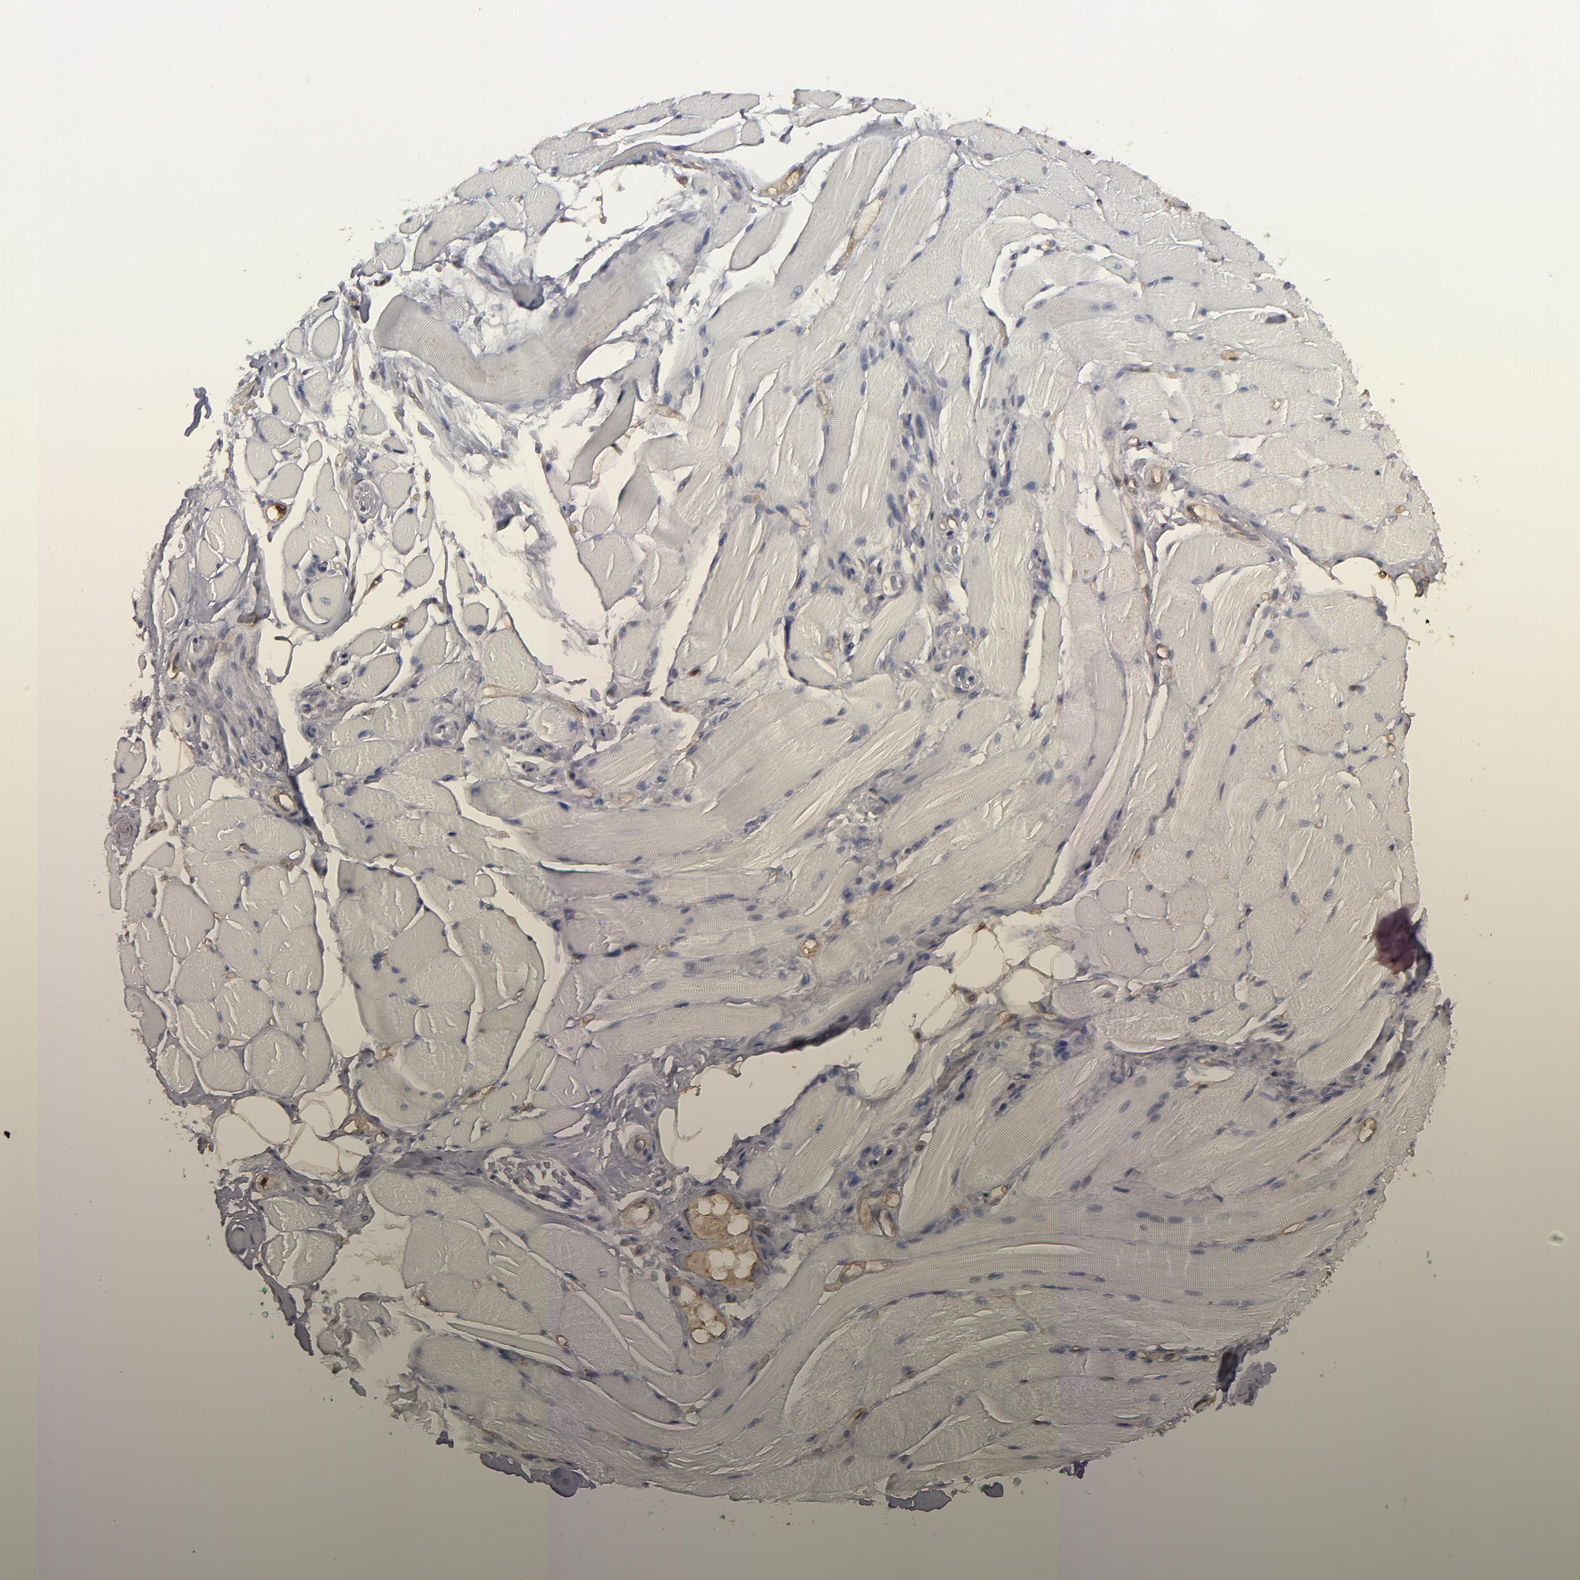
{"staining": {"intensity": "negative", "quantity": "none", "location": "none"}, "tissue": "skeletal muscle", "cell_type": "Myocytes", "image_type": "normal", "snomed": [{"axis": "morphology", "description": "Normal tissue, NOS"}, {"axis": "topography", "description": "Skeletal muscle"}, {"axis": "topography", "description": "Peripheral nerve tissue"}], "caption": "Immunohistochemistry image of normal skeletal muscle stained for a protein (brown), which reveals no positivity in myocytes.", "gene": "RO60", "patient": {"sex": "female", "age": 84}}